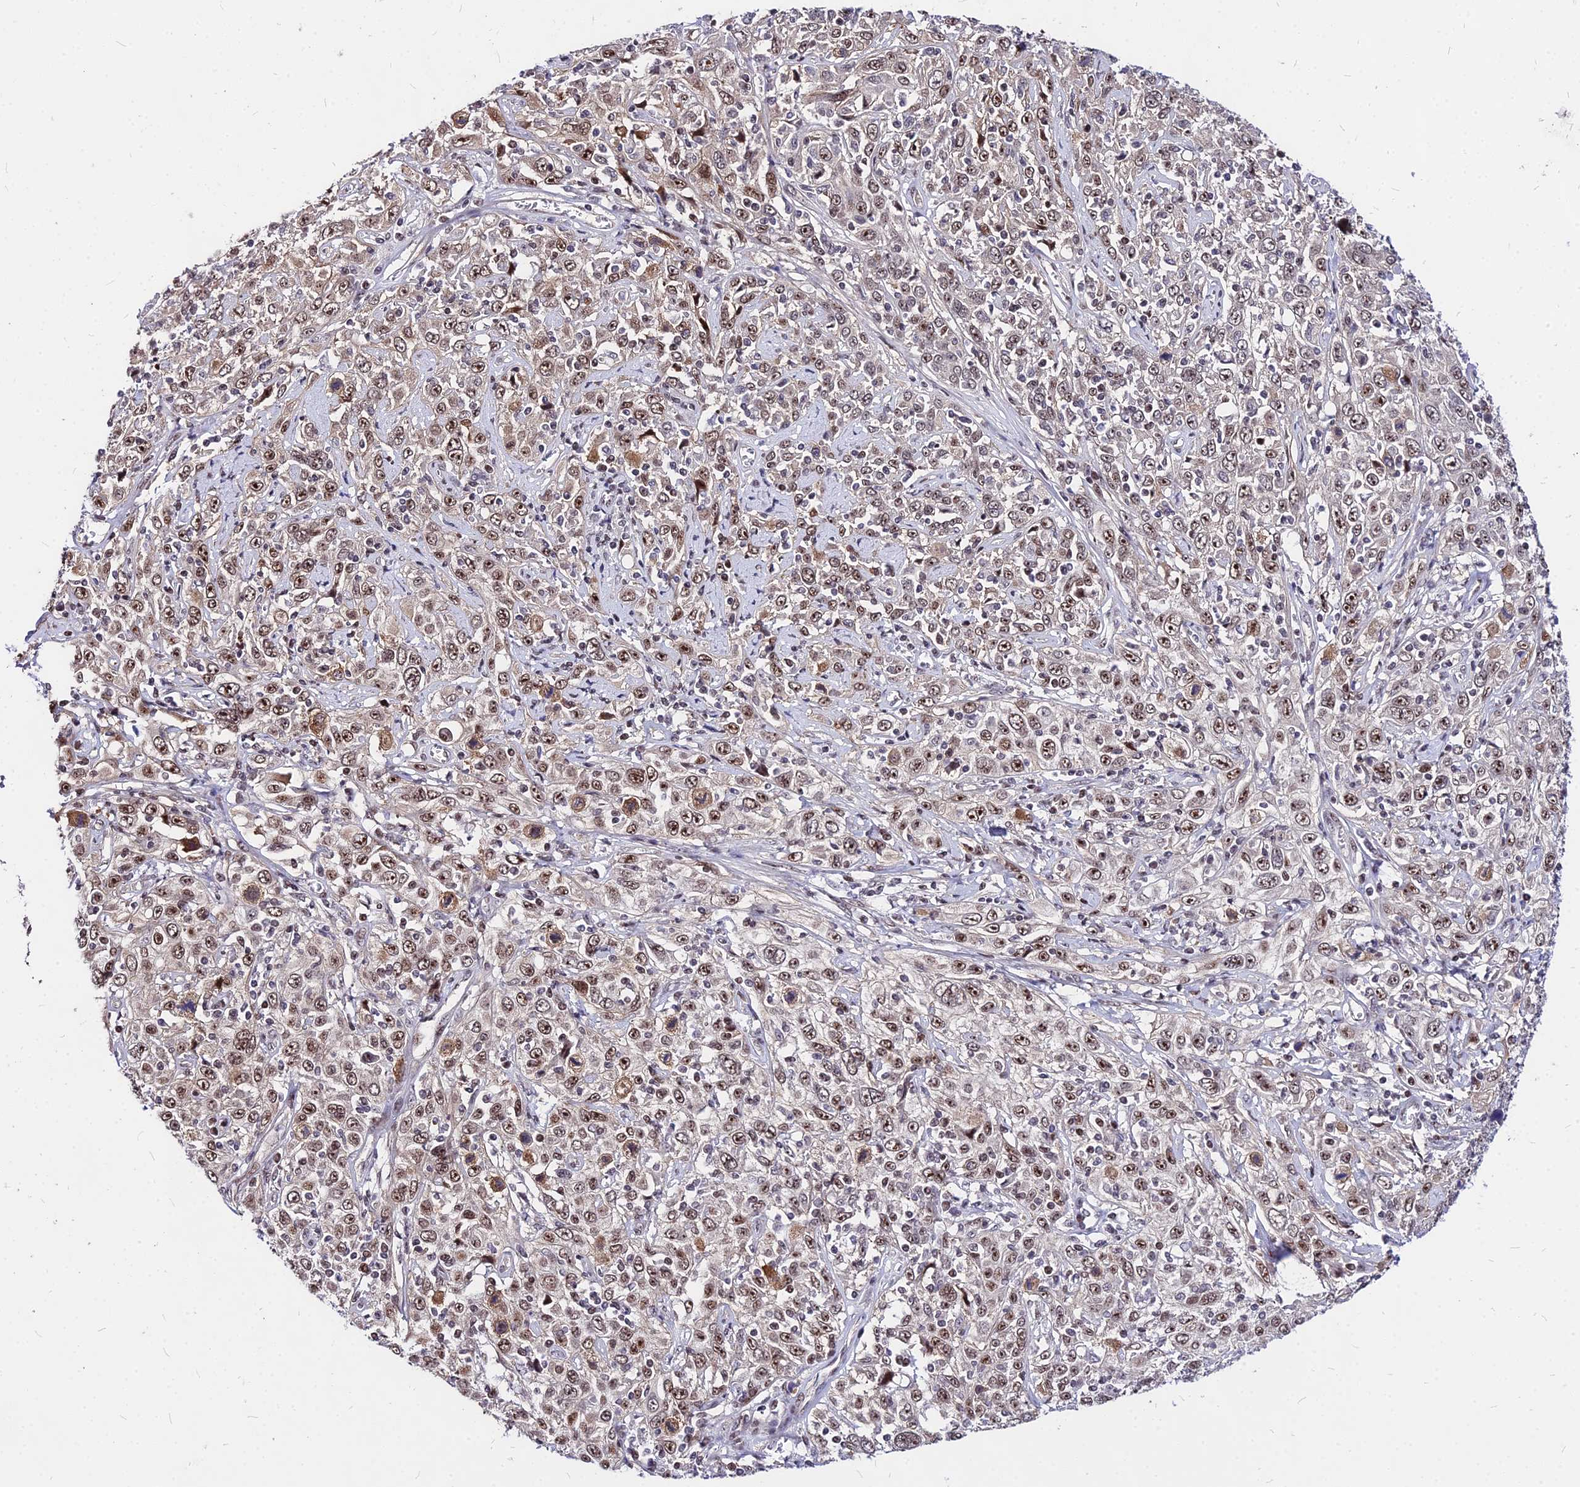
{"staining": {"intensity": "moderate", "quantity": "25%-75%", "location": "nuclear"}, "tissue": "cervical cancer", "cell_type": "Tumor cells", "image_type": "cancer", "snomed": [{"axis": "morphology", "description": "Squamous cell carcinoma, NOS"}, {"axis": "topography", "description": "Cervix"}], "caption": "Cervical cancer (squamous cell carcinoma) stained with a brown dye displays moderate nuclear positive staining in about 25%-75% of tumor cells.", "gene": "DDX55", "patient": {"sex": "female", "age": 46}}